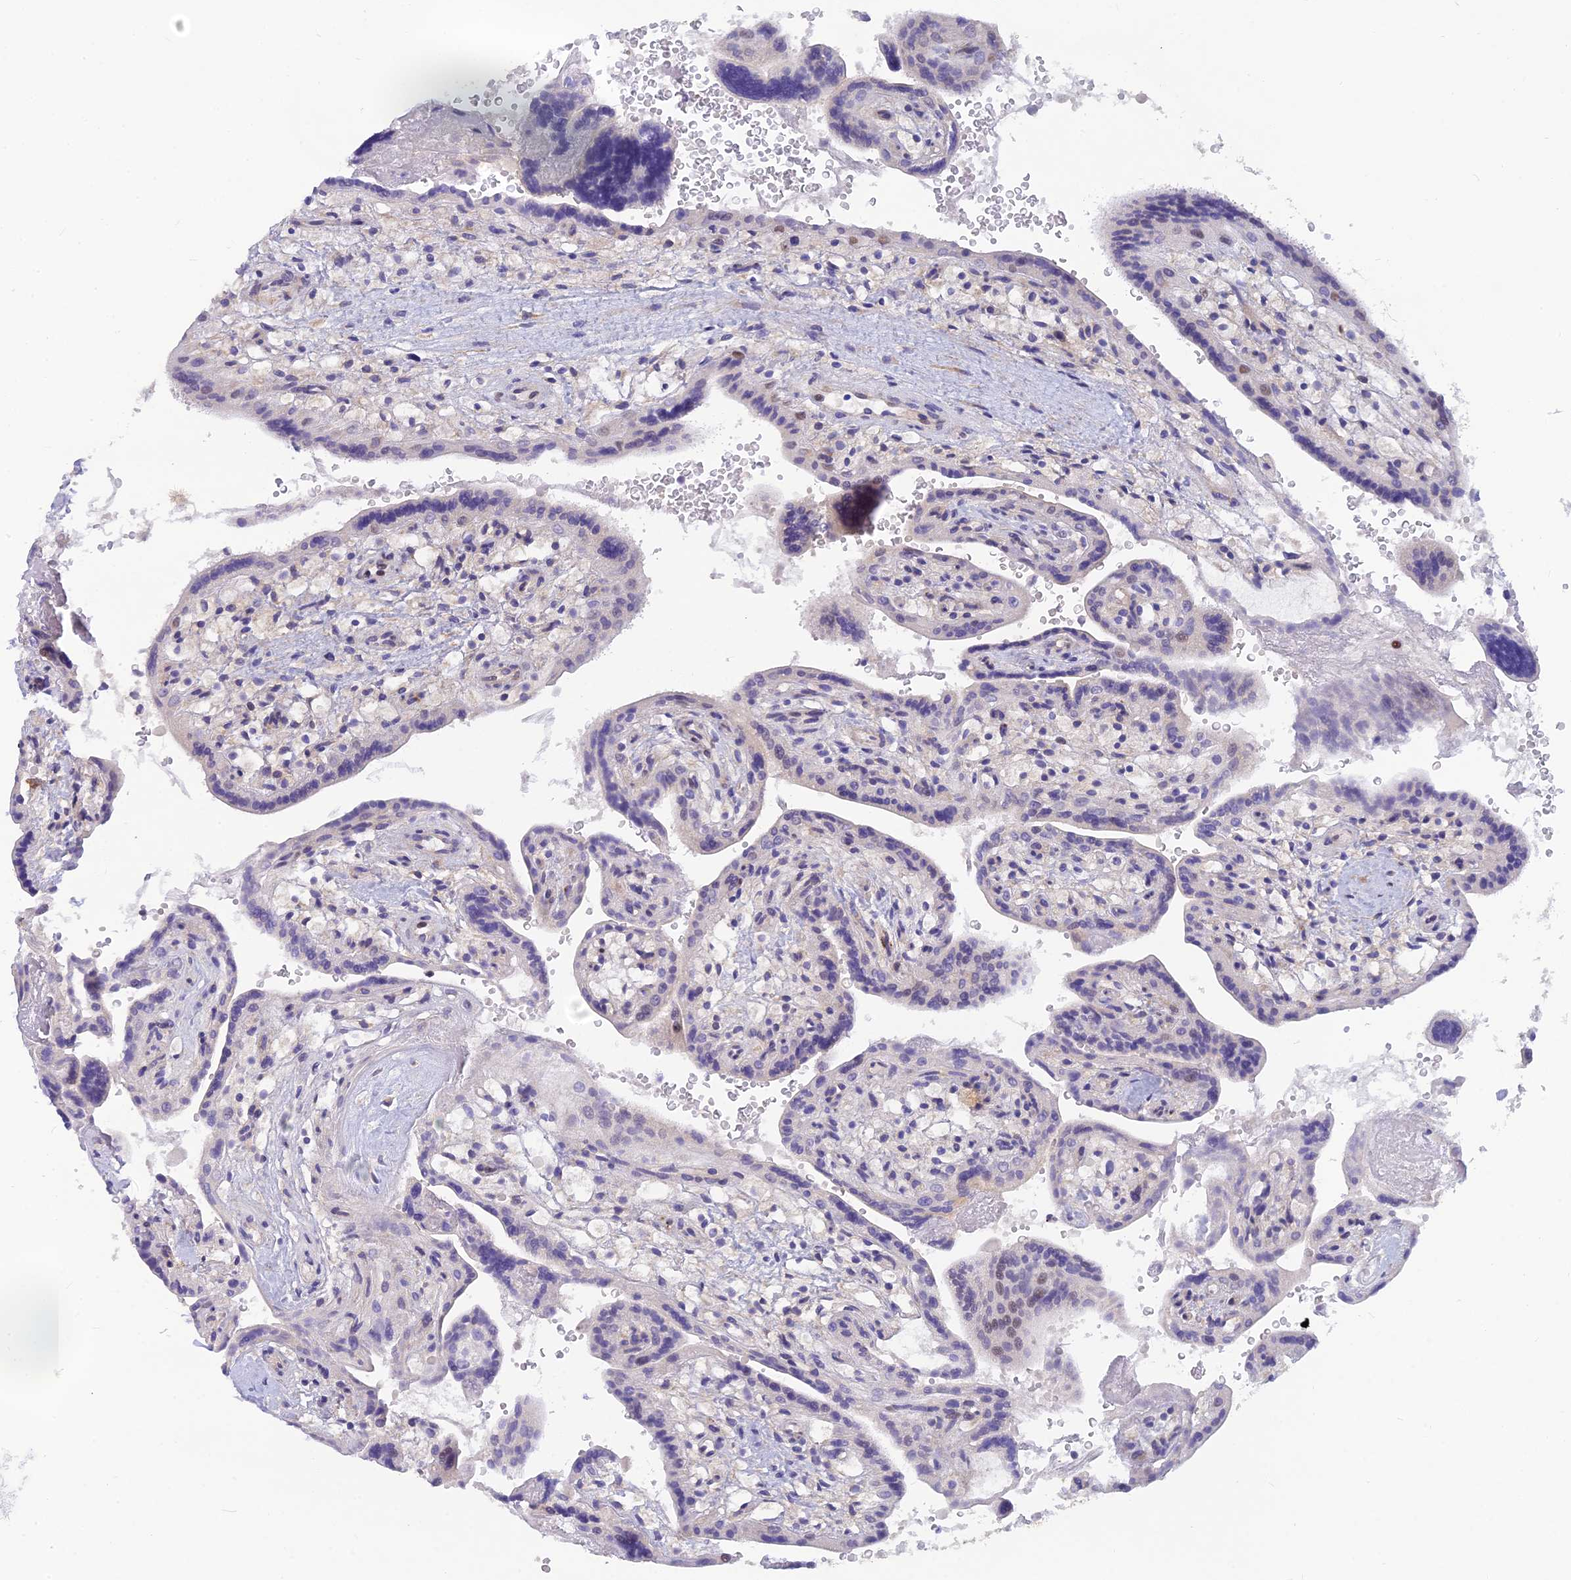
{"staining": {"intensity": "strong", "quantity": "25%-75%", "location": "cytoplasmic/membranous"}, "tissue": "placenta", "cell_type": "Trophoblastic cells", "image_type": "normal", "snomed": [{"axis": "morphology", "description": "Normal tissue, NOS"}, {"axis": "topography", "description": "Placenta"}], "caption": "DAB (3,3'-diaminobenzidine) immunohistochemical staining of benign human placenta exhibits strong cytoplasmic/membranous protein expression in approximately 25%-75% of trophoblastic cells. (IHC, brightfield microscopy, high magnification).", "gene": "CLK4", "patient": {"sex": "female", "age": 37}}